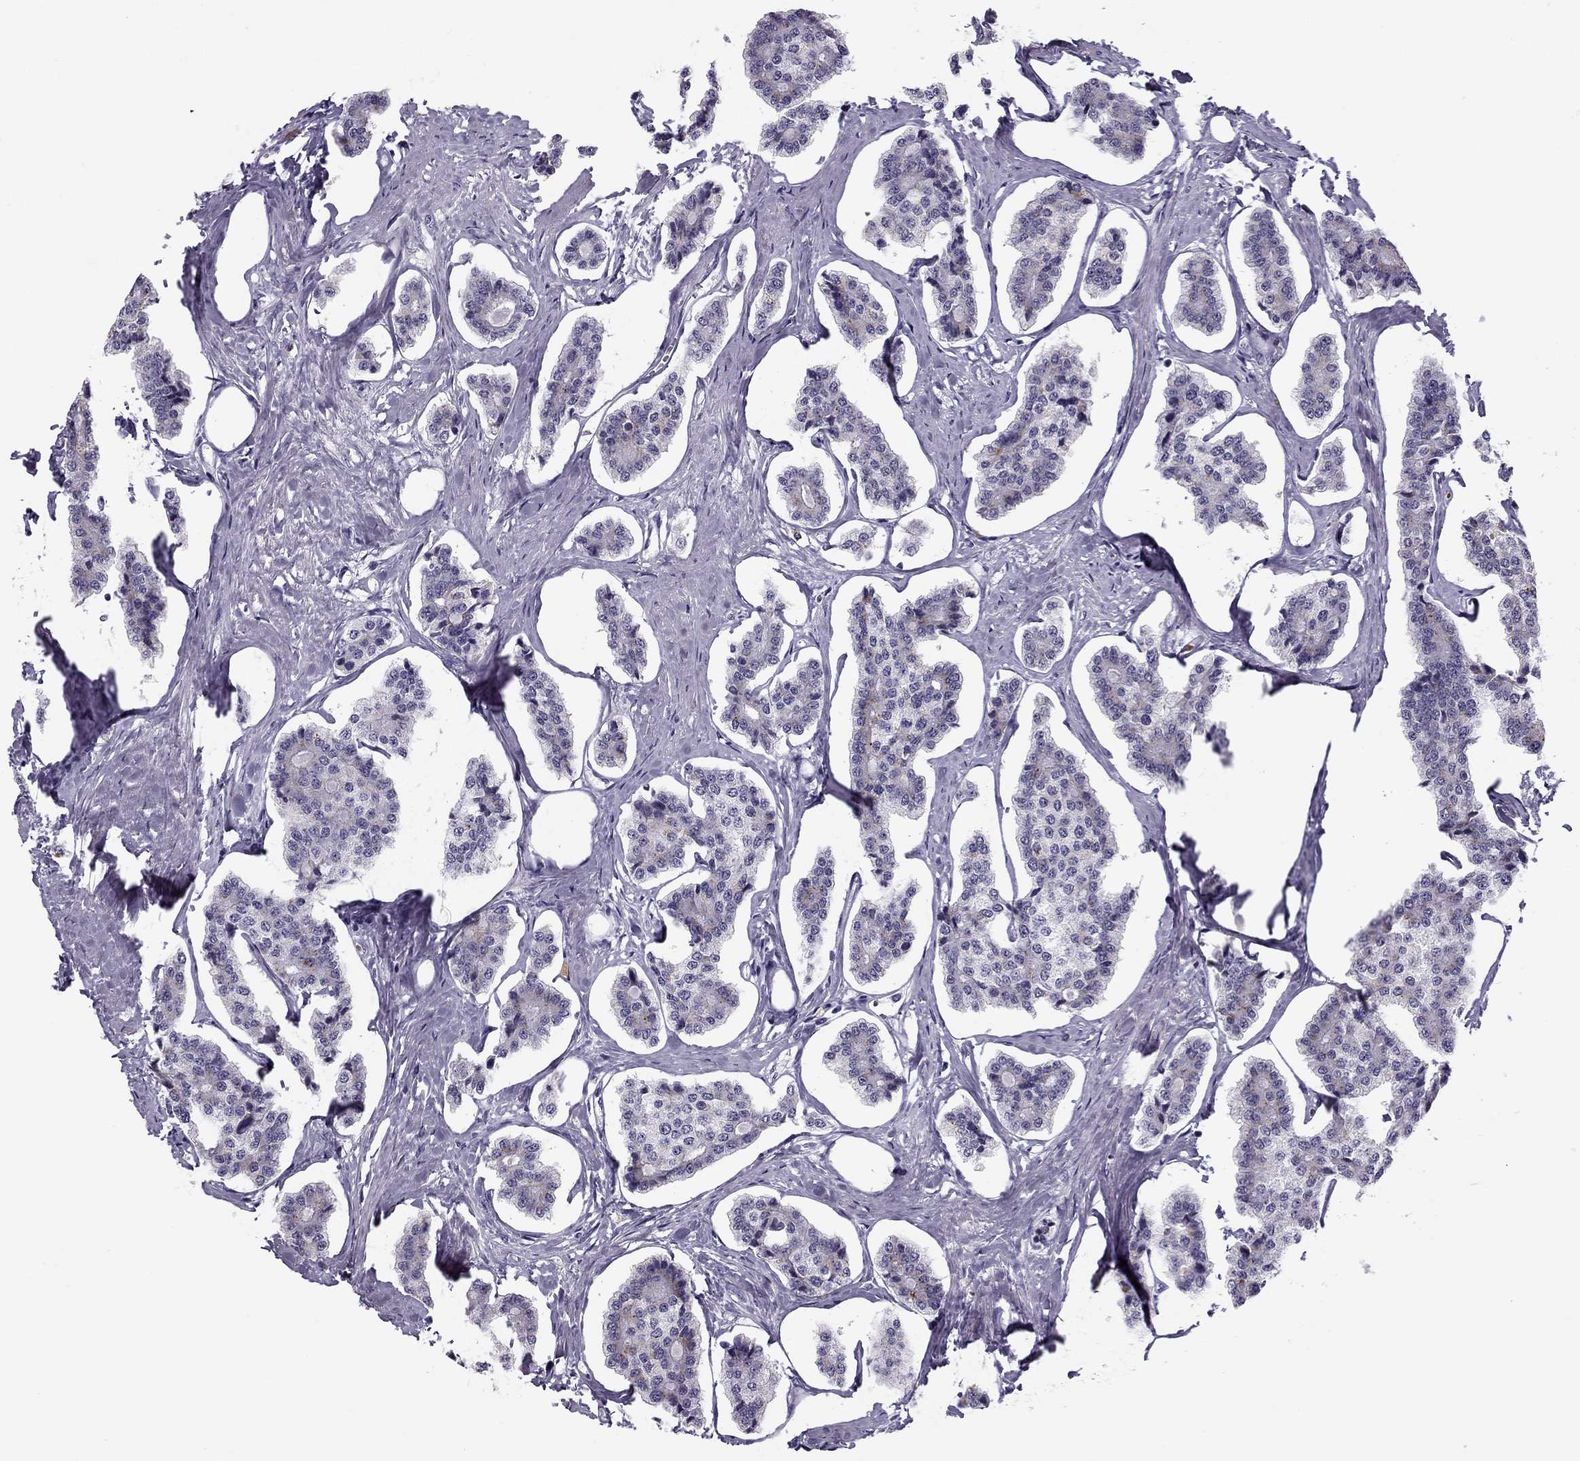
{"staining": {"intensity": "negative", "quantity": "none", "location": "none"}, "tissue": "carcinoid", "cell_type": "Tumor cells", "image_type": "cancer", "snomed": [{"axis": "morphology", "description": "Carcinoid, malignant, NOS"}, {"axis": "topography", "description": "Small intestine"}], "caption": "Immunohistochemistry (IHC) of carcinoid (malignant) shows no expression in tumor cells.", "gene": "MC5R", "patient": {"sex": "female", "age": 65}}